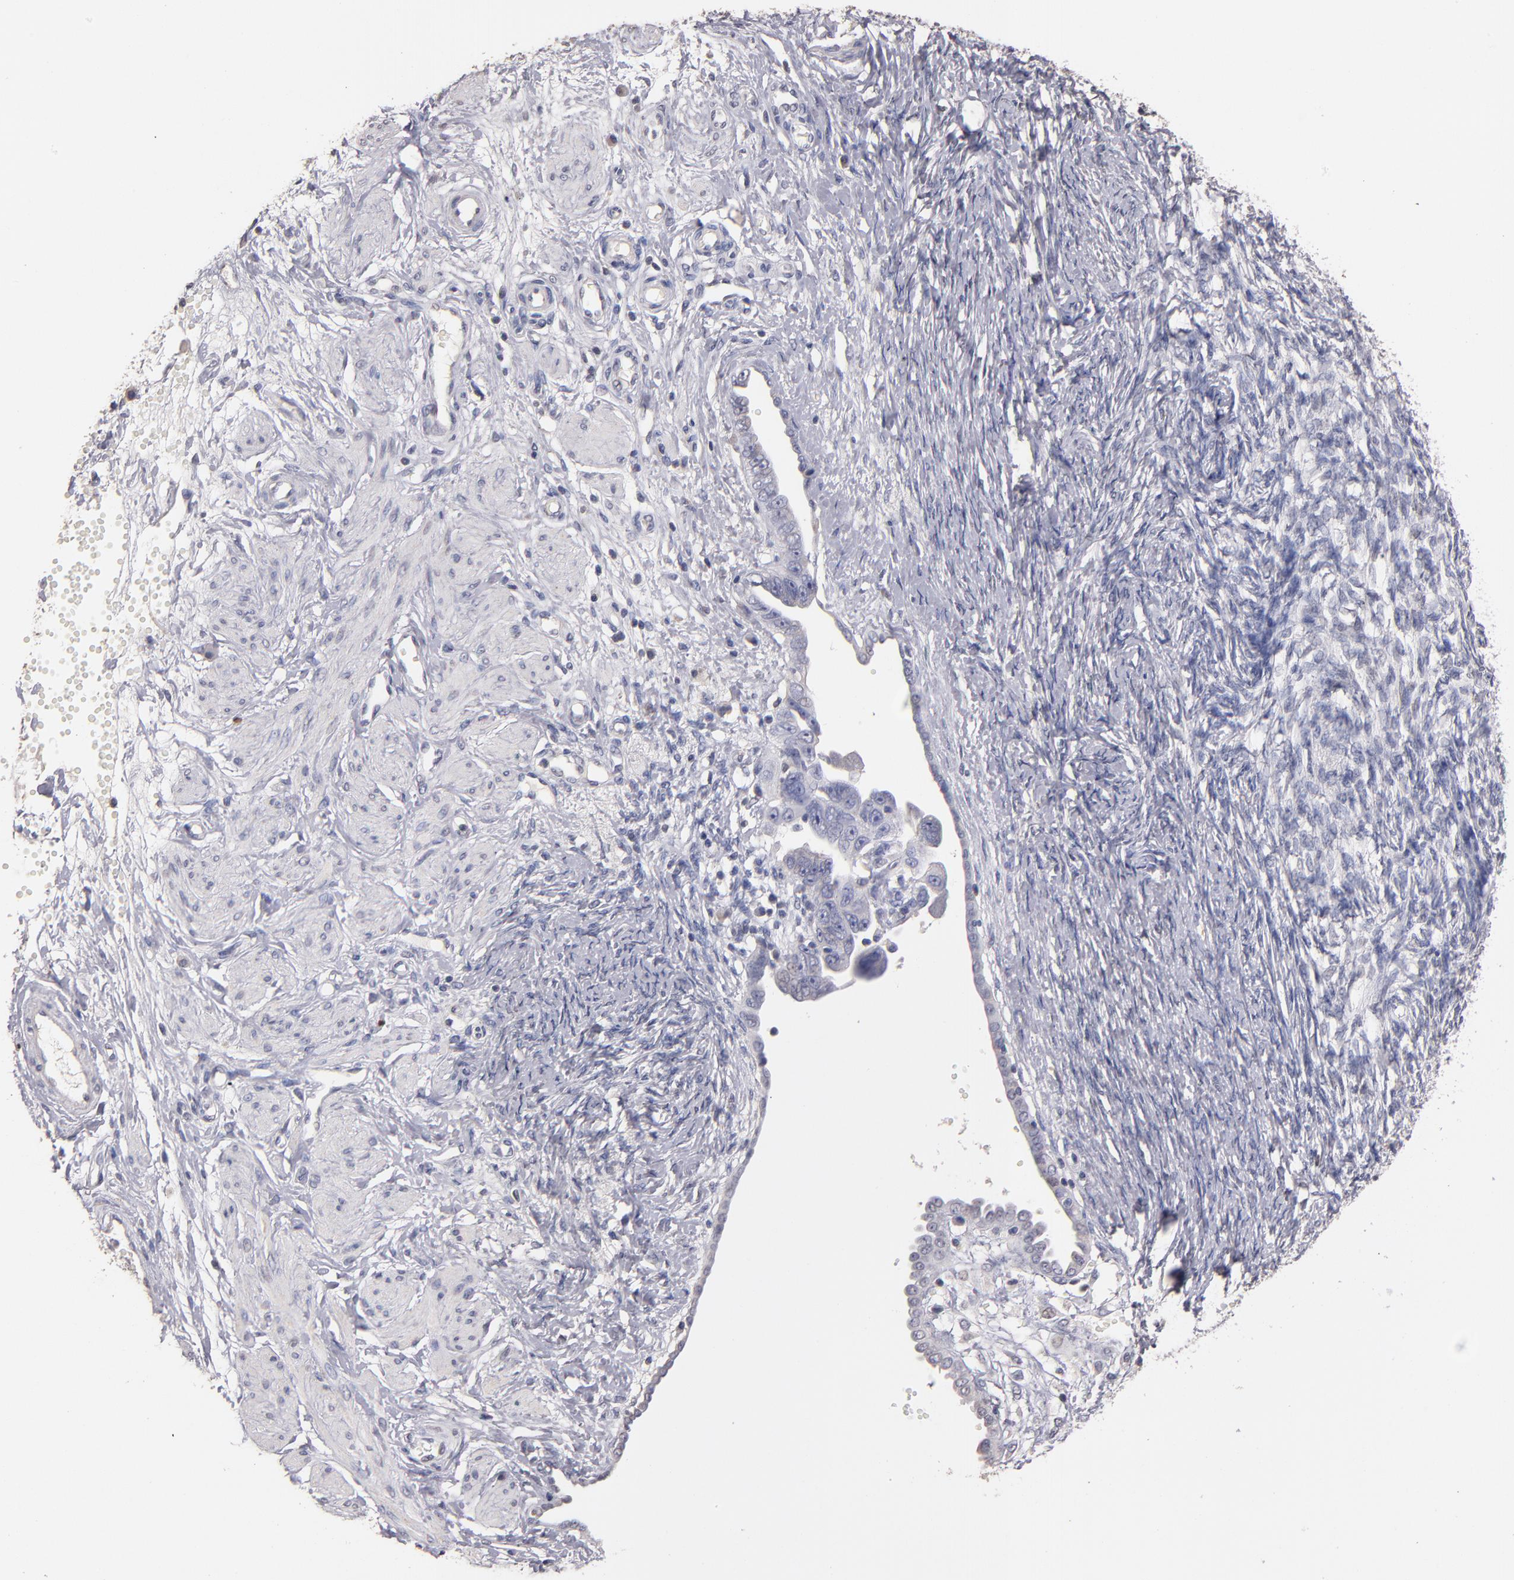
{"staining": {"intensity": "negative", "quantity": "none", "location": "none"}, "tissue": "ovarian cancer", "cell_type": "Tumor cells", "image_type": "cancer", "snomed": [{"axis": "morphology", "description": "Normal tissue, NOS"}, {"axis": "morphology", "description": "Cystadenocarcinoma, serous, NOS"}, {"axis": "topography", "description": "Ovary"}], "caption": "Tumor cells are negative for brown protein staining in ovarian serous cystadenocarcinoma.", "gene": "SOX10", "patient": {"sex": "female", "age": 62}}